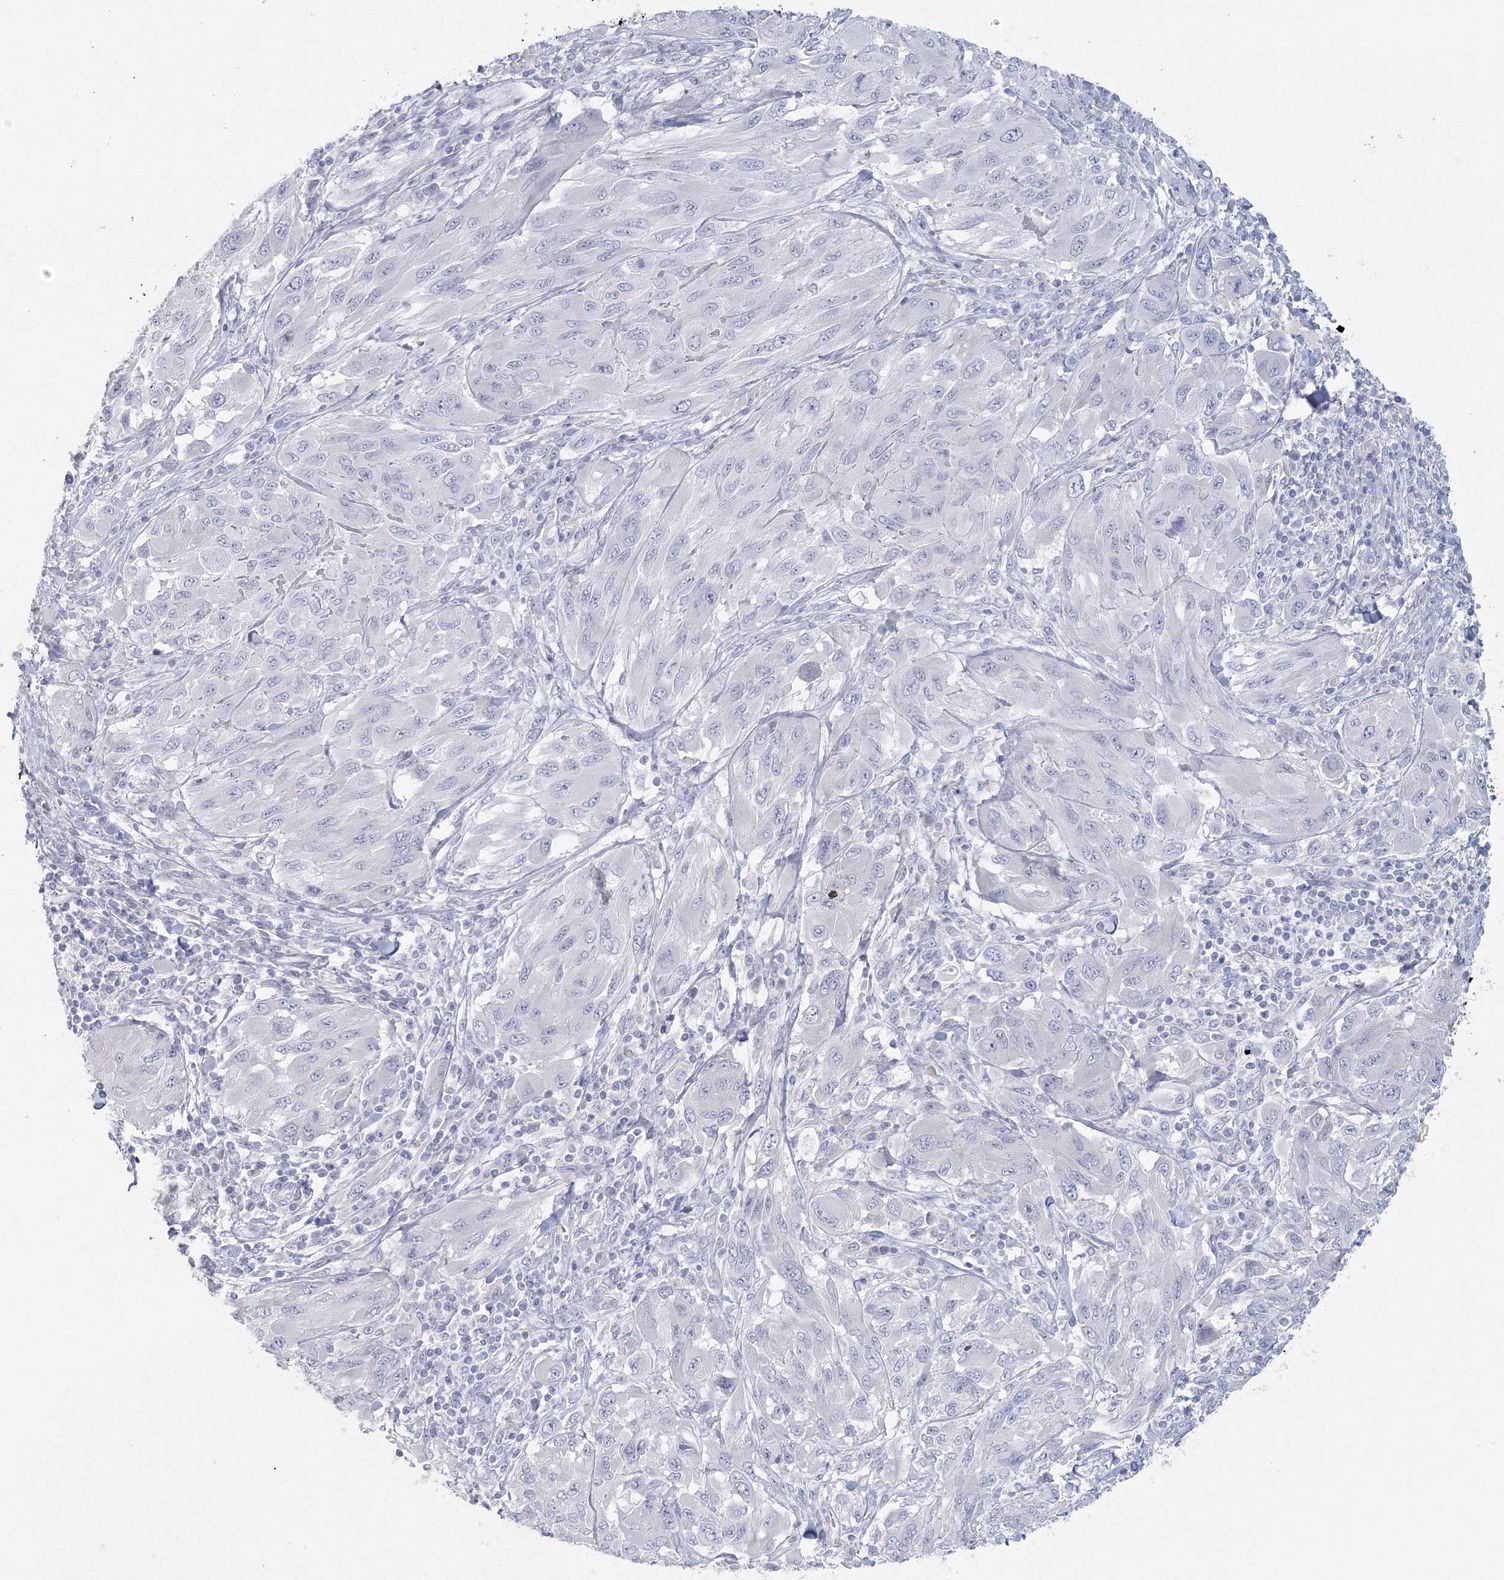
{"staining": {"intensity": "negative", "quantity": "none", "location": "none"}, "tissue": "melanoma", "cell_type": "Tumor cells", "image_type": "cancer", "snomed": [{"axis": "morphology", "description": "Malignant melanoma, NOS"}, {"axis": "topography", "description": "Skin"}], "caption": "This is an immunohistochemistry photomicrograph of melanoma. There is no positivity in tumor cells.", "gene": "TACC2", "patient": {"sex": "female", "age": 91}}